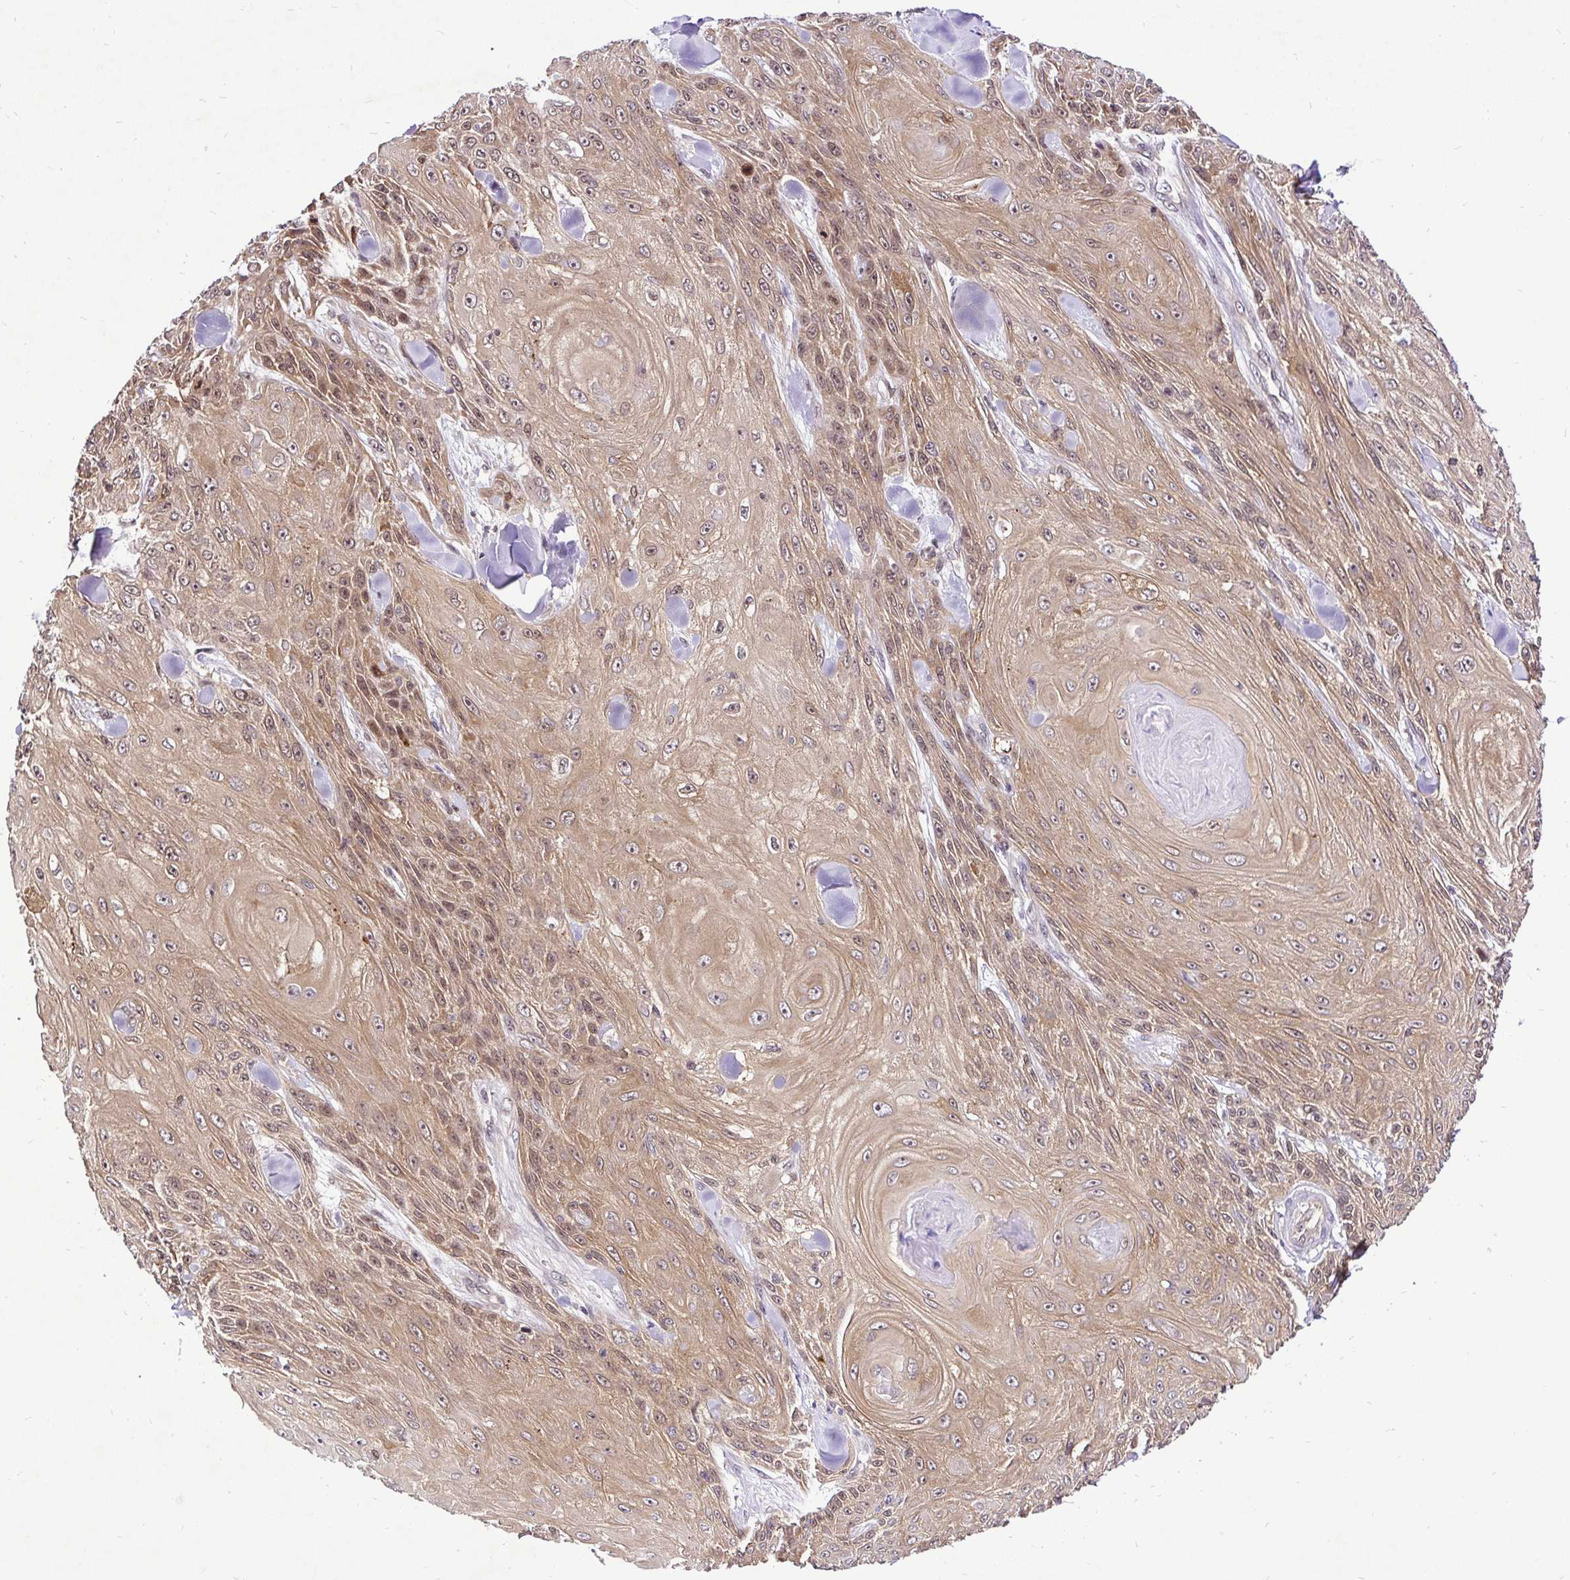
{"staining": {"intensity": "moderate", "quantity": ">75%", "location": "cytoplasmic/membranous,nuclear"}, "tissue": "skin cancer", "cell_type": "Tumor cells", "image_type": "cancer", "snomed": [{"axis": "morphology", "description": "Squamous cell carcinoma, NOS"}, {"axis": "topography", "description": "Skin"}], "caption": "Immunohistochemical staining of human skin cancer exhibits medium levels of moderate cytoplasmic/membranous and nuclear protein staining in approximately >75% of tumor cells.", "gene": "UBE2M", "patient": {"sex": "male", "age": 88}}